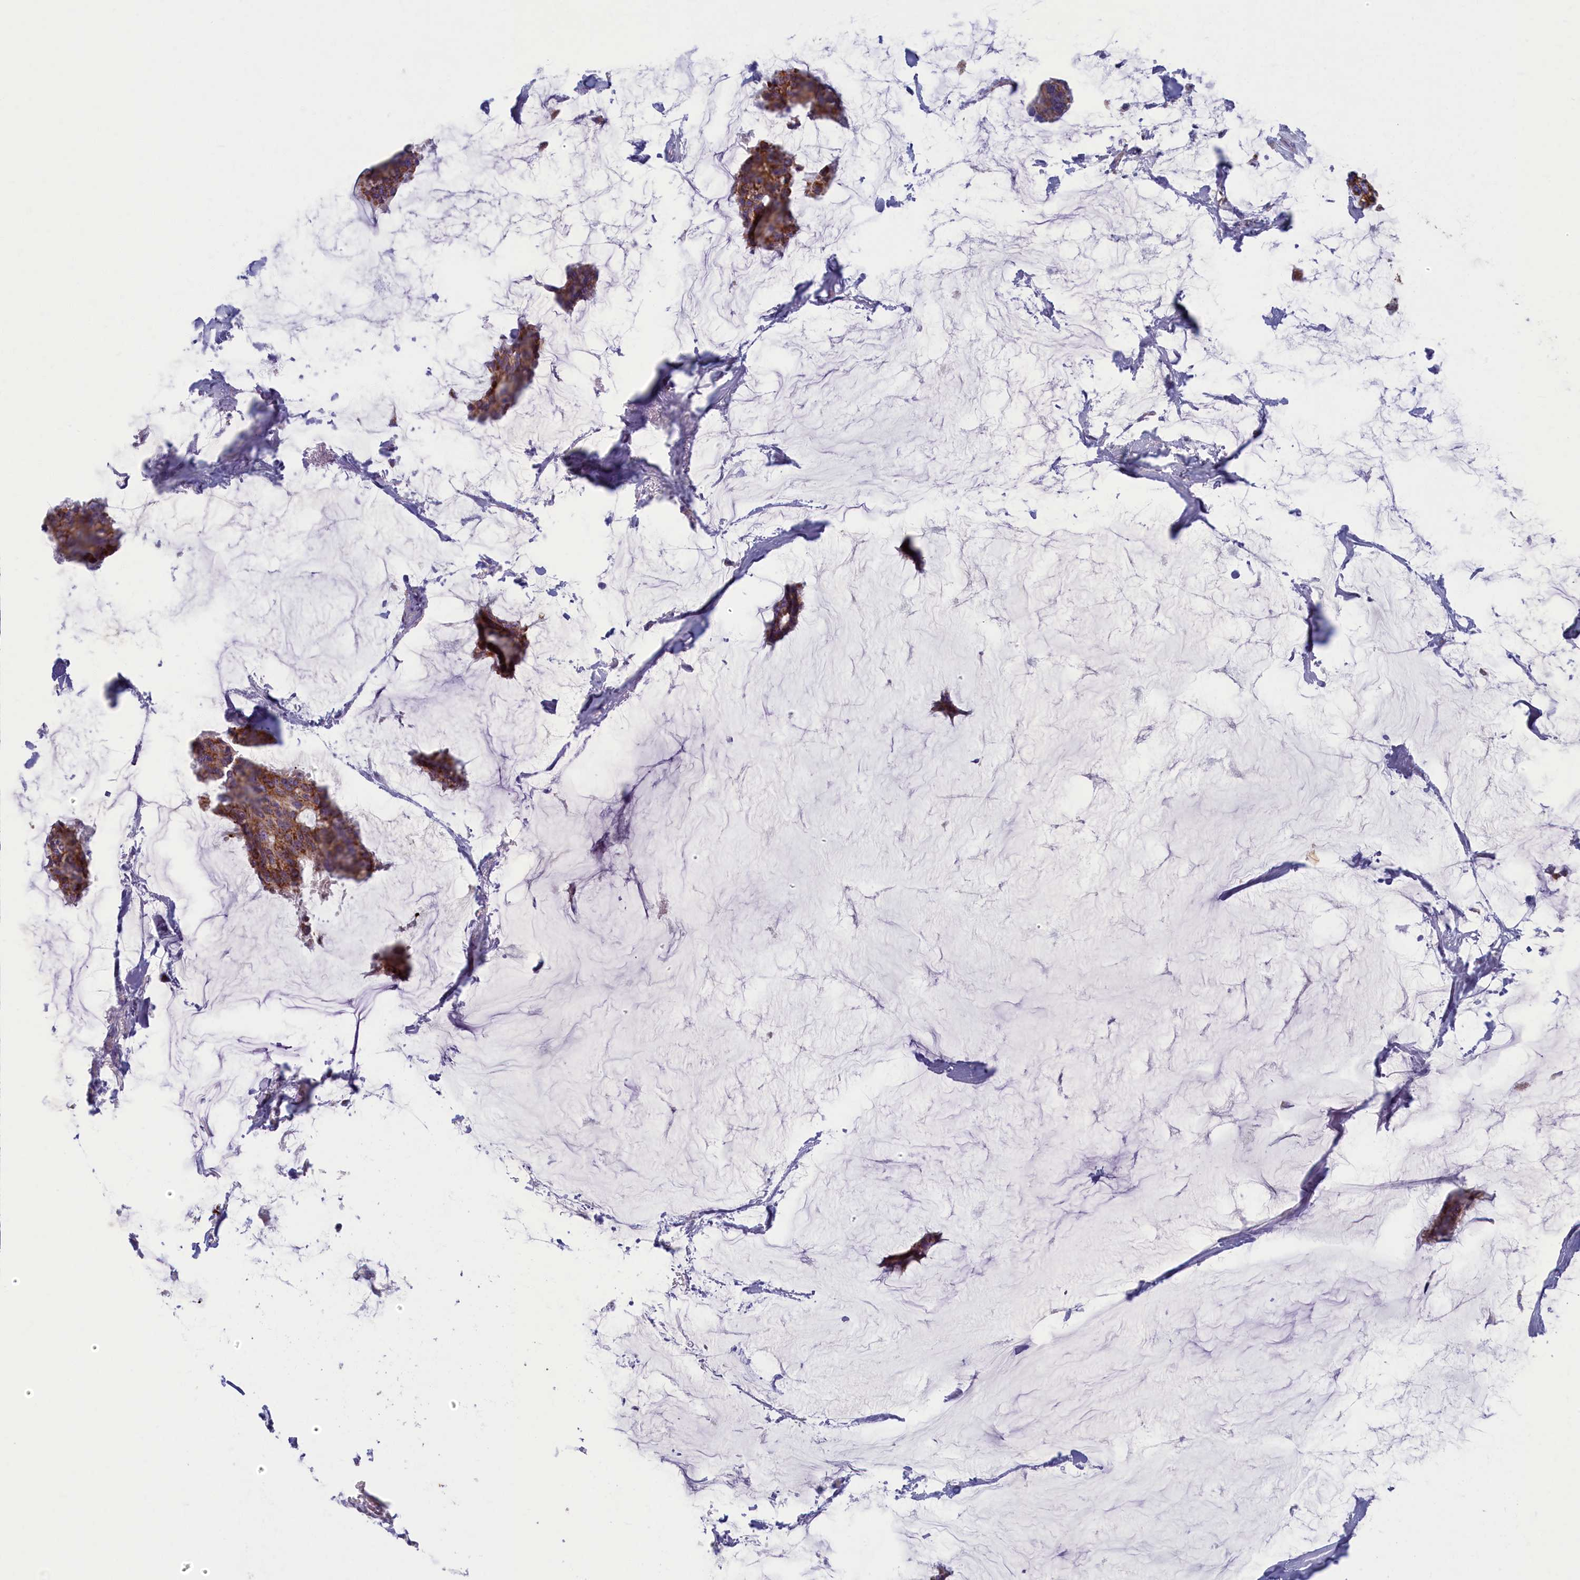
{"staining": {"intensity": "moderate", "quantity": ">75%", "location": "cytoplasmic/membranous"}, "tissue": "breast cancer", "cell_type": "Tumor cells", "image_type": "cancer", "snomed": [{"axis": "morphology", "description": "Duct carcinoma"}, {"axis": "topography", "description": "Breast"}], "caption": "Brown immunohistochemical staining in human breast cancer exhibits moderate cytoplasmic/membranous expression in approximately >75% of tumor cells. (brown staining indicates protein expression, while blue staining denotes nuclei).", "gene": "MRPS25", "patient": {"sex": "female", "age": 93}}